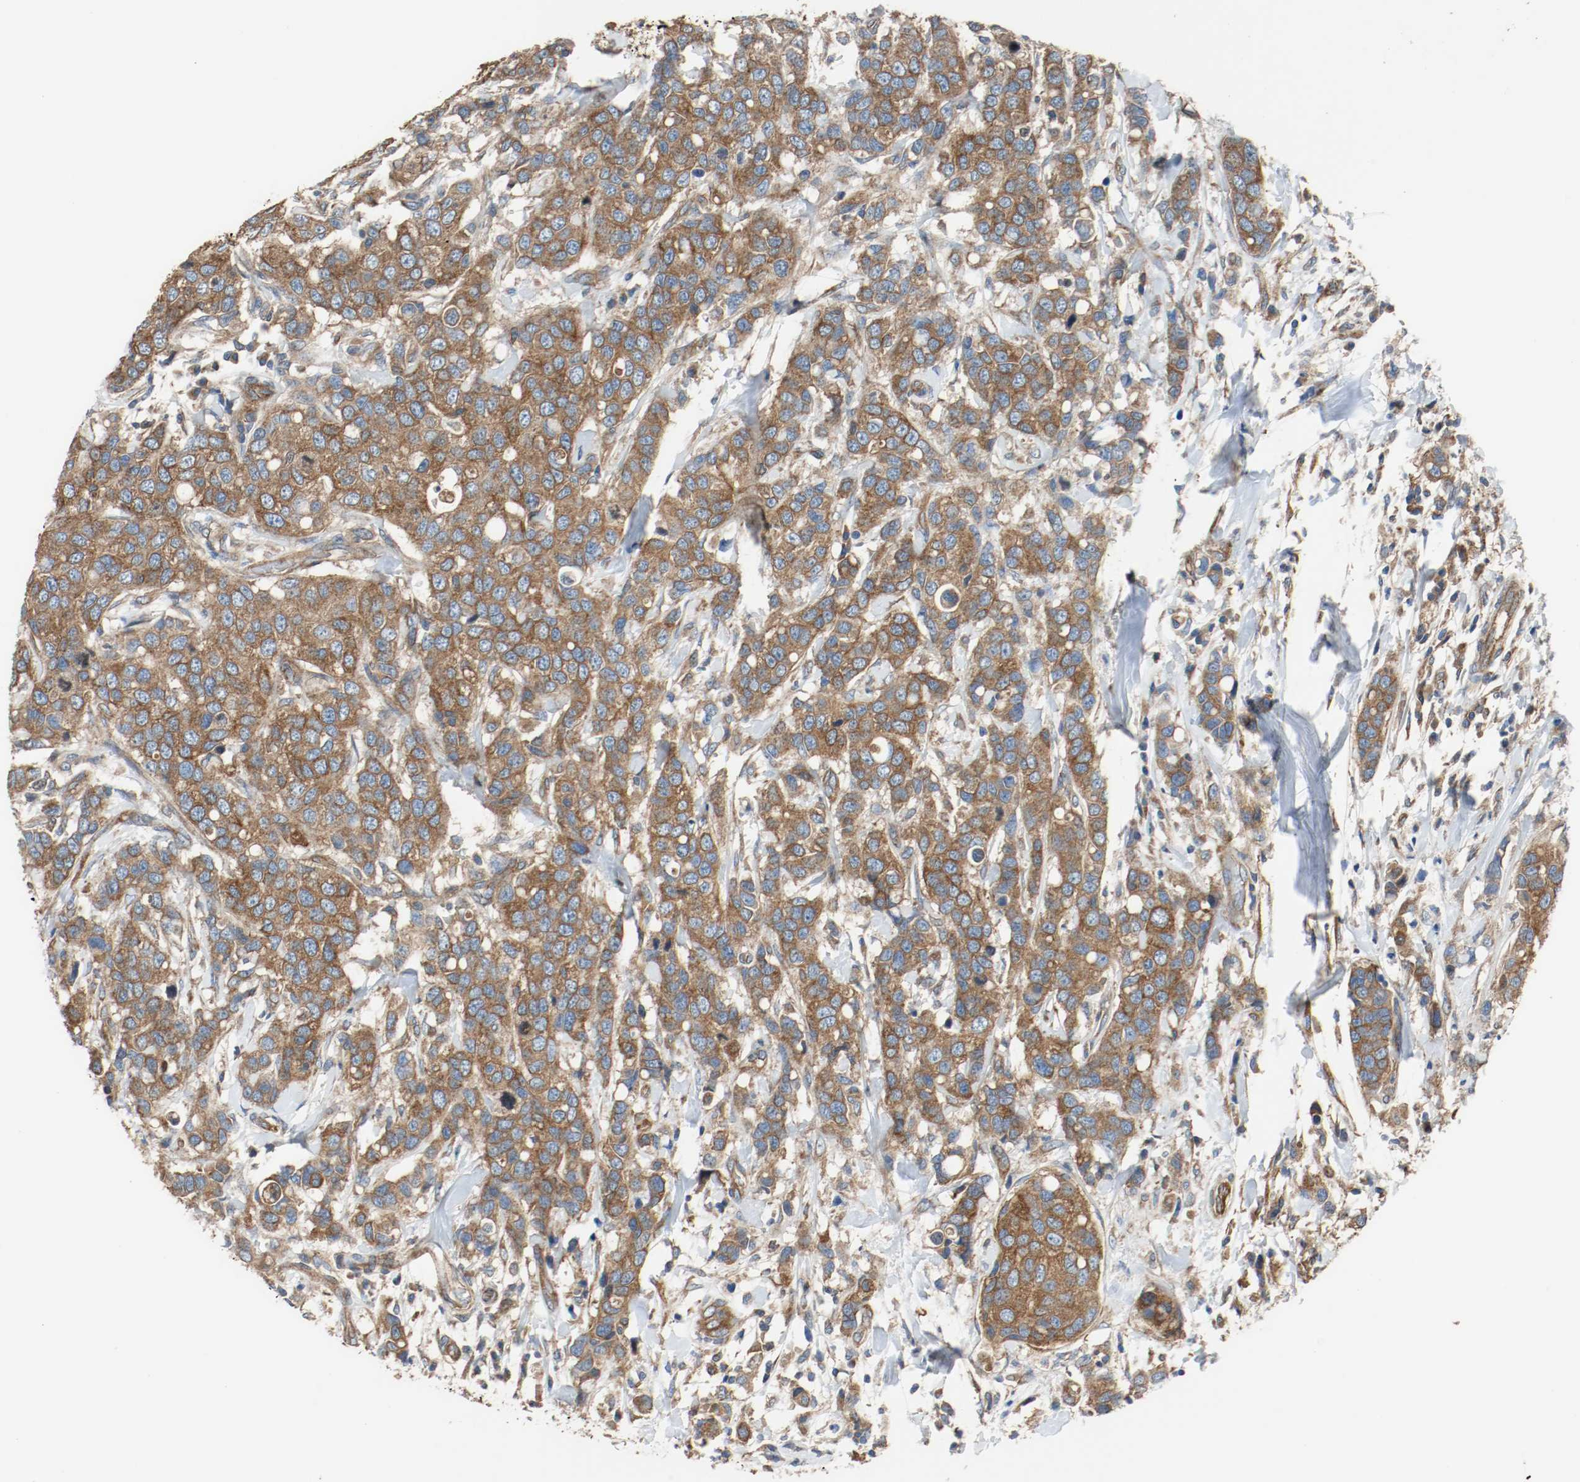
{"staining": {"intensity": "moderate", "quantity": ">75%", "location": "cytoplasmic/membranous"}, "tissue": "breast cancer", "cell_type": "Tumor cells", "image_type": "cancer", "snomed": [{"axis": "morphology", "description": "Duct carcinoma"}, {"axis": "topography", "description": "Breast"}], "caption": "Immunohistochemistry (IHC) staining of breast infiltrating ductal carcinoma, which displays medium levels of moderate cytoplasmic/membranous expression in about >75% of tumor cells indicating moderate cytoplasmic/membranous protein positivity. The staining was performed using DAB (brown) for protein detection and nuclei were counterstained in hematoxylin (blue).", "gene": "TUBA3D", "patient": {"sex": "female", "age": 27}}